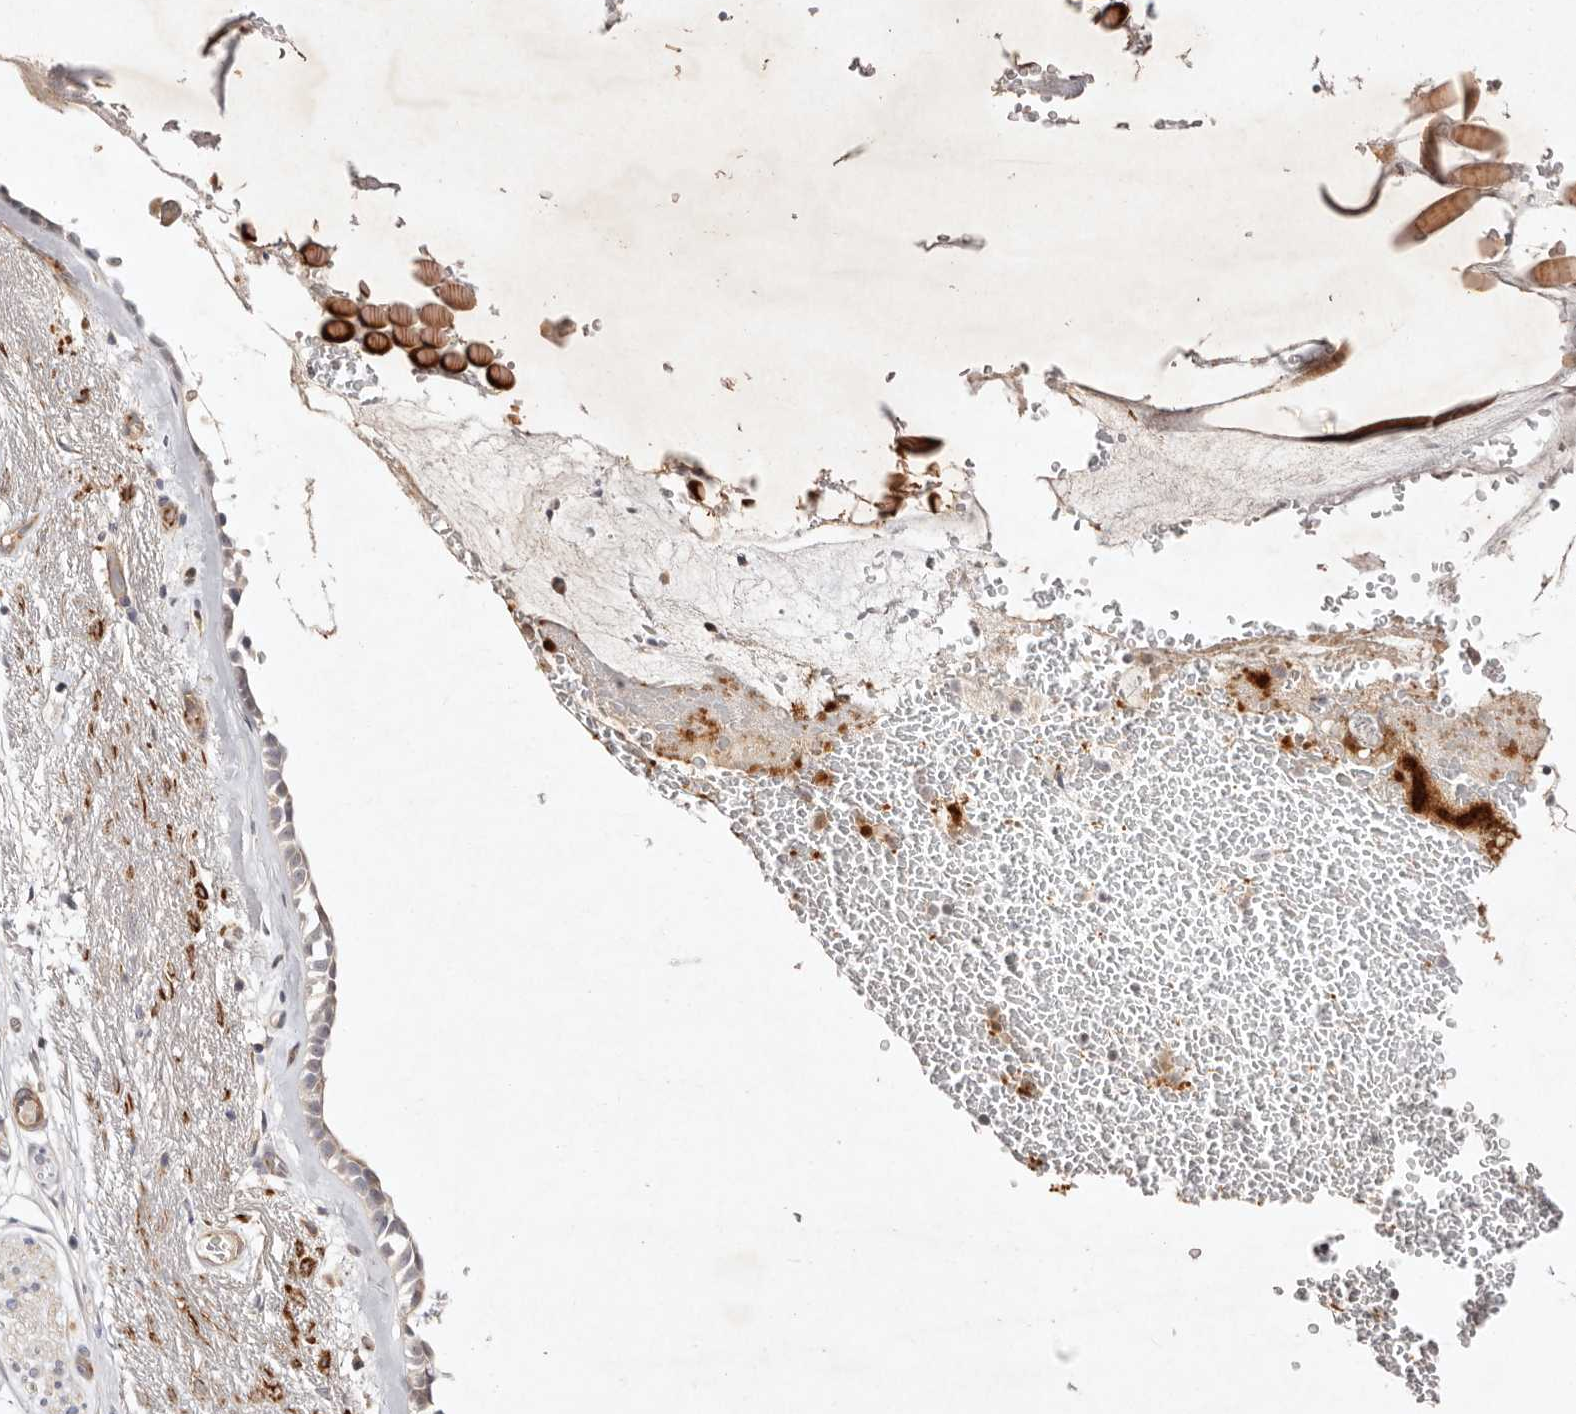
{"staining": {"intensity": "moderate", "quantity": "25%-75%", "location": "cytoplasmic/membranous"}, "tissue": "bronchus", "cell_type": "Respiratory epithelial cells", "image_type": "normal", "snomed": [{"axis": "morphology", "description": "Normal tissue, NOS"}, {"axis": "morphology", "description": "Squamous cell carcinoma, NOS"}, {"axis": "topography", "description": "Lymph node"}, {"axis": "topography", "description": "Bronchus"}, {"axis": "topography", "description": "Lung"}], "caption": "The photomicrograph displays a brown stain indicating the presence of a protein in the cytoplasmic/membranous of respiratory epithelial cells in bronchus. (Stains: DAB (3,3'-diaminobenzidine) in brown, nuclei in blue, Microscopy: brightfield microscopy at high magnification).", "gene": "MTMR11", "patient": {"sex": "male", "age": 66}}